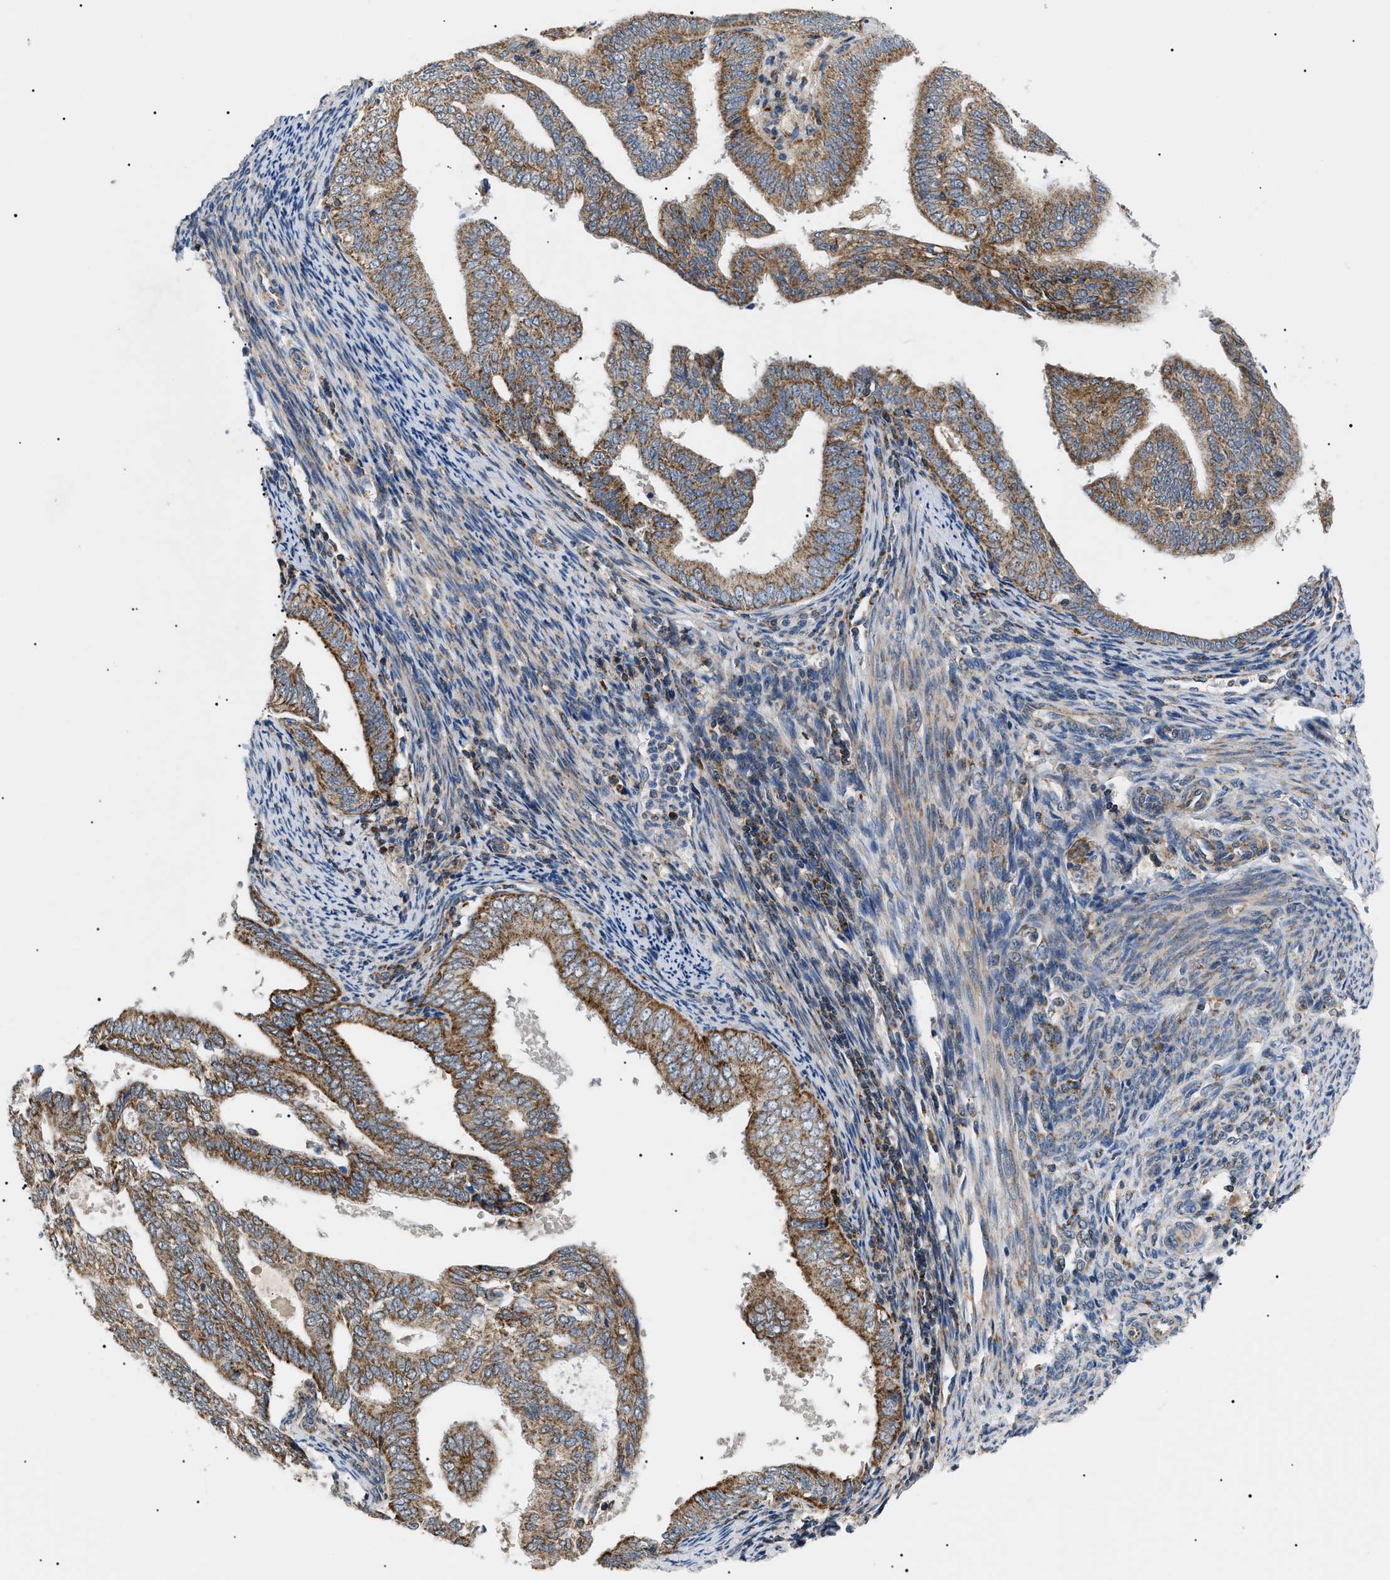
{"staining": {"intensity": "moderate", "quantity": ">75%", "location": "cytoplasmic/membranous"}, "tissue": "endometrial cancer", "cell_type": "Tumor cells", "image_type": "cancer", "snomed": [{"axis": "morphology", "description": "Adenocarcinoma, NOS"}, {"axis": "topography", "description": "Endometrium"}], "caption": "Immunohistochemistry (IHC) (DAB (3,3'-diaminobenzidine)) staining of endometrial cancer (adenocarcinoma) displays moderate cytoplasmic/membranous protein positivity in about >75% of tumor cells. The protein is stained brown, and the nuclei are stained in blue (DAB IHC with brightfield microscopy, high magnification).", "gene": "TOMM6", "patient": {"sex": "female", "age": 58}}